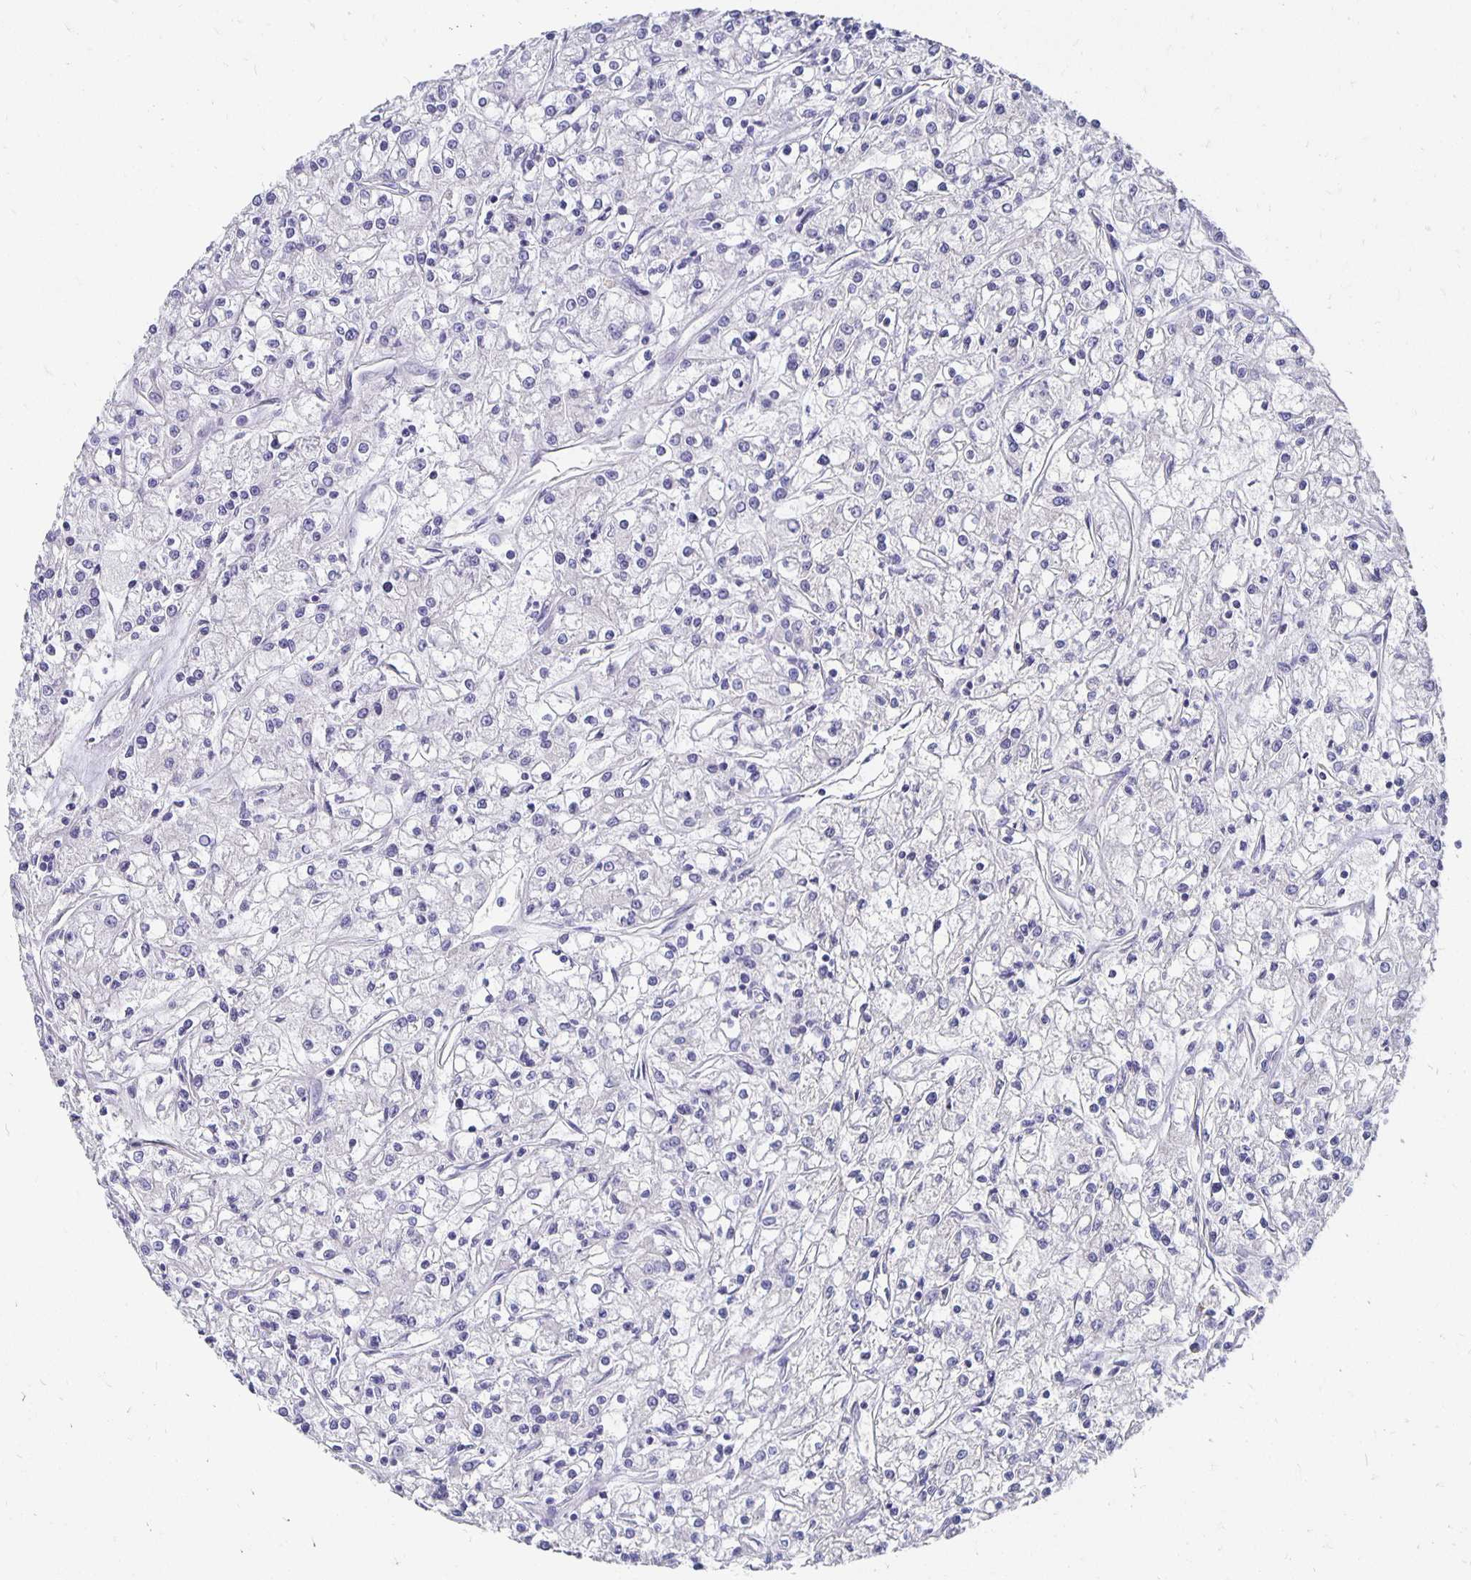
{"staining": {"intensity": "negative", "quantity": "none", "location": "none"}, "tissue": "renal cancer", "cell_type": "Tumor cells", "image_type": "cancer", "snomed": [{"axis": "morphology", "description": "Adenocarcinoma, NOS"}, {"axis": "topography", "description": "Kidney"}], "caption": "Renal adenocarcinoma was stained to show a protein in brown. There is no significant positivity in tumor cells.", "gene": "APOB", "patient": {"sex": "female", "age": 59}}